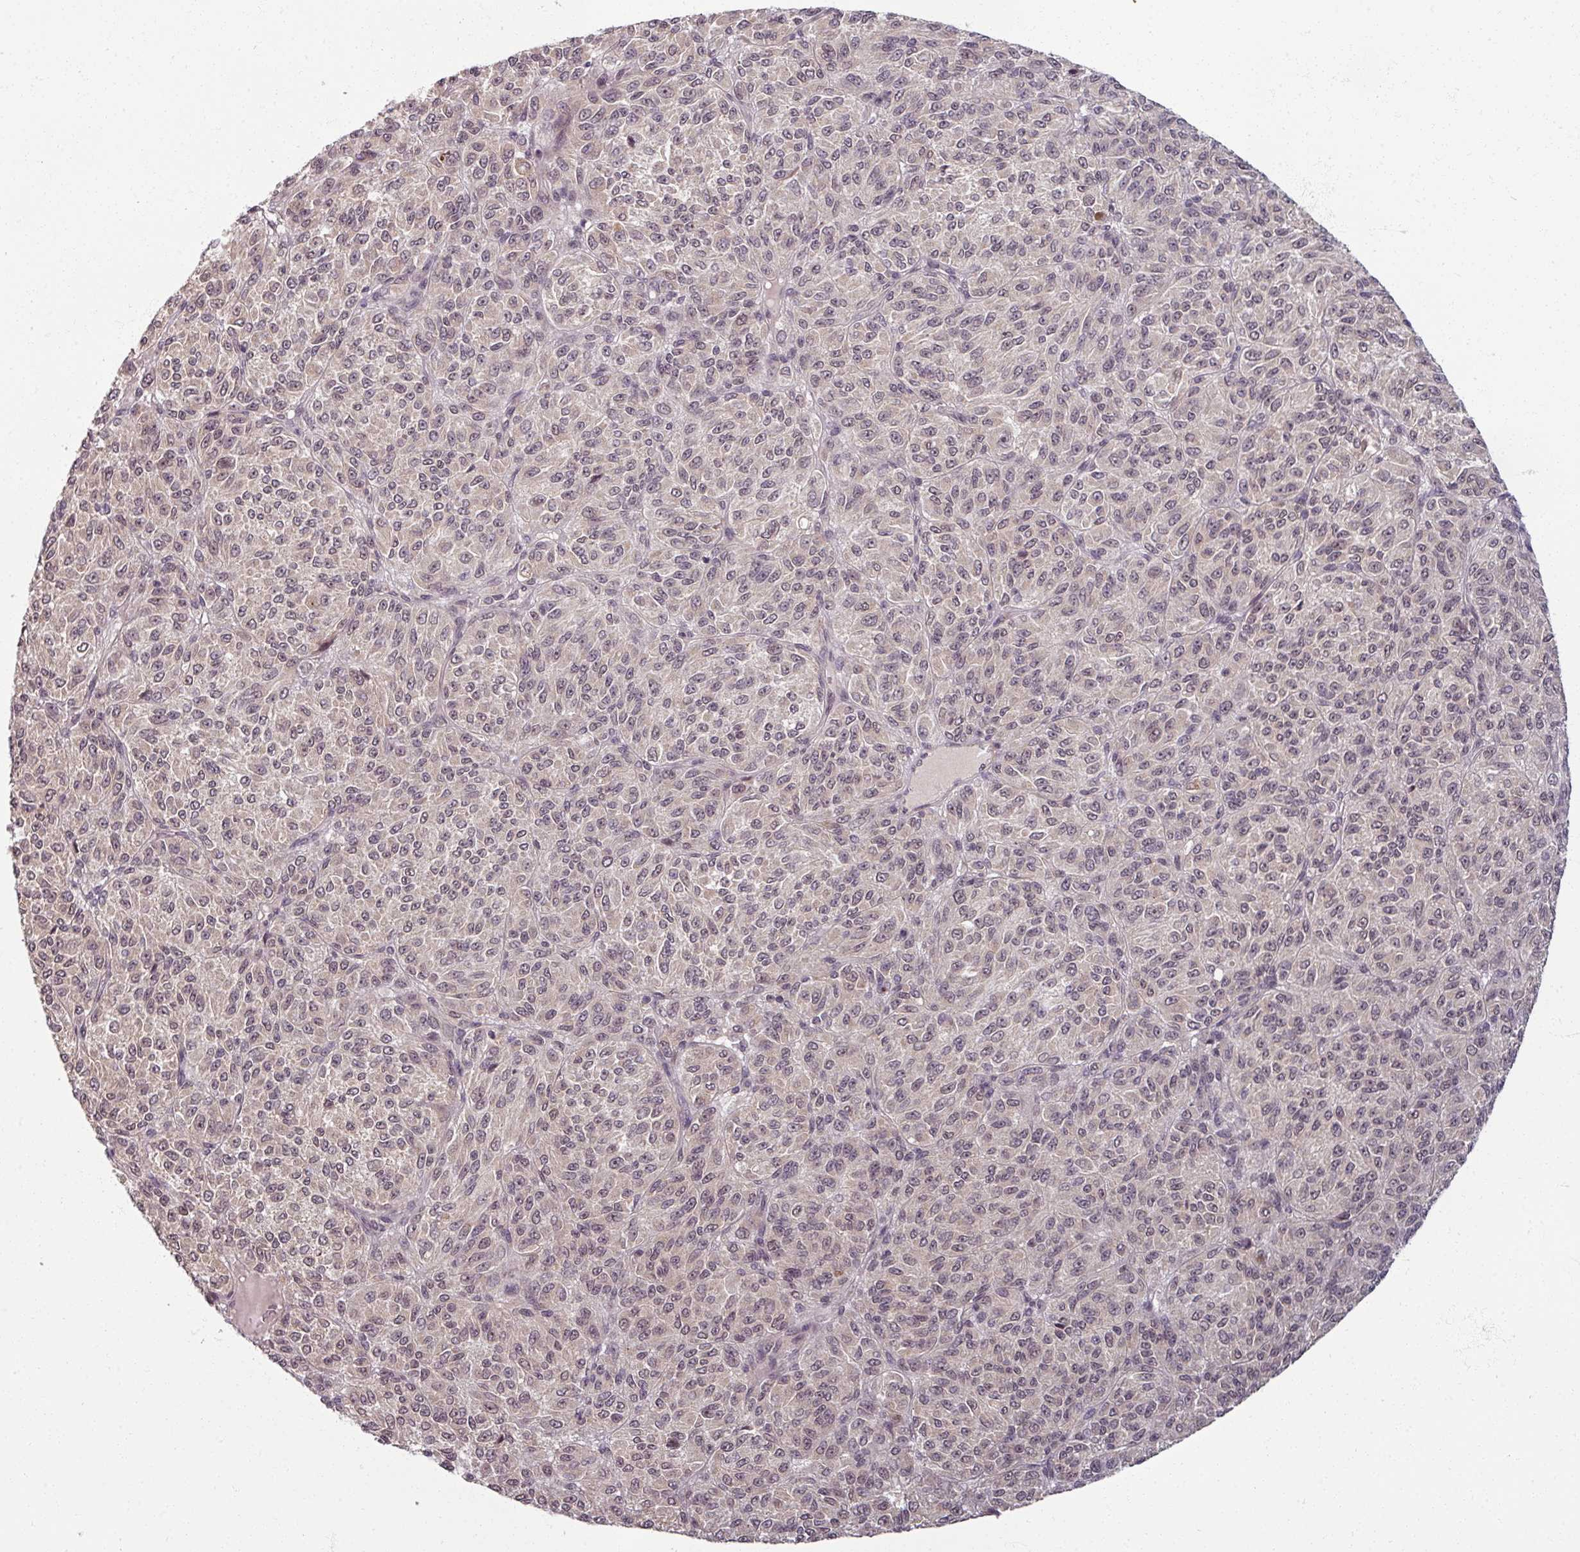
{"staining": {"intensity": "negative", "quantity": "none", "location": "none"}, "tissue": "melanoma", "cell_type": "Tumor cells", "image_type": "cancer", "snomed": [{"axis": "morphology", "description": "Malignant melanoma, Metastatic site"}, {"axis": "topography", "description": "Brain"}], "caption": "A histopathology image of malignant melanoma (metastatic site) stained for a protein displays no brown staining in tumor cells.", "gene": "POLR2G", "patient": {"sex": "female", "age": 56}}